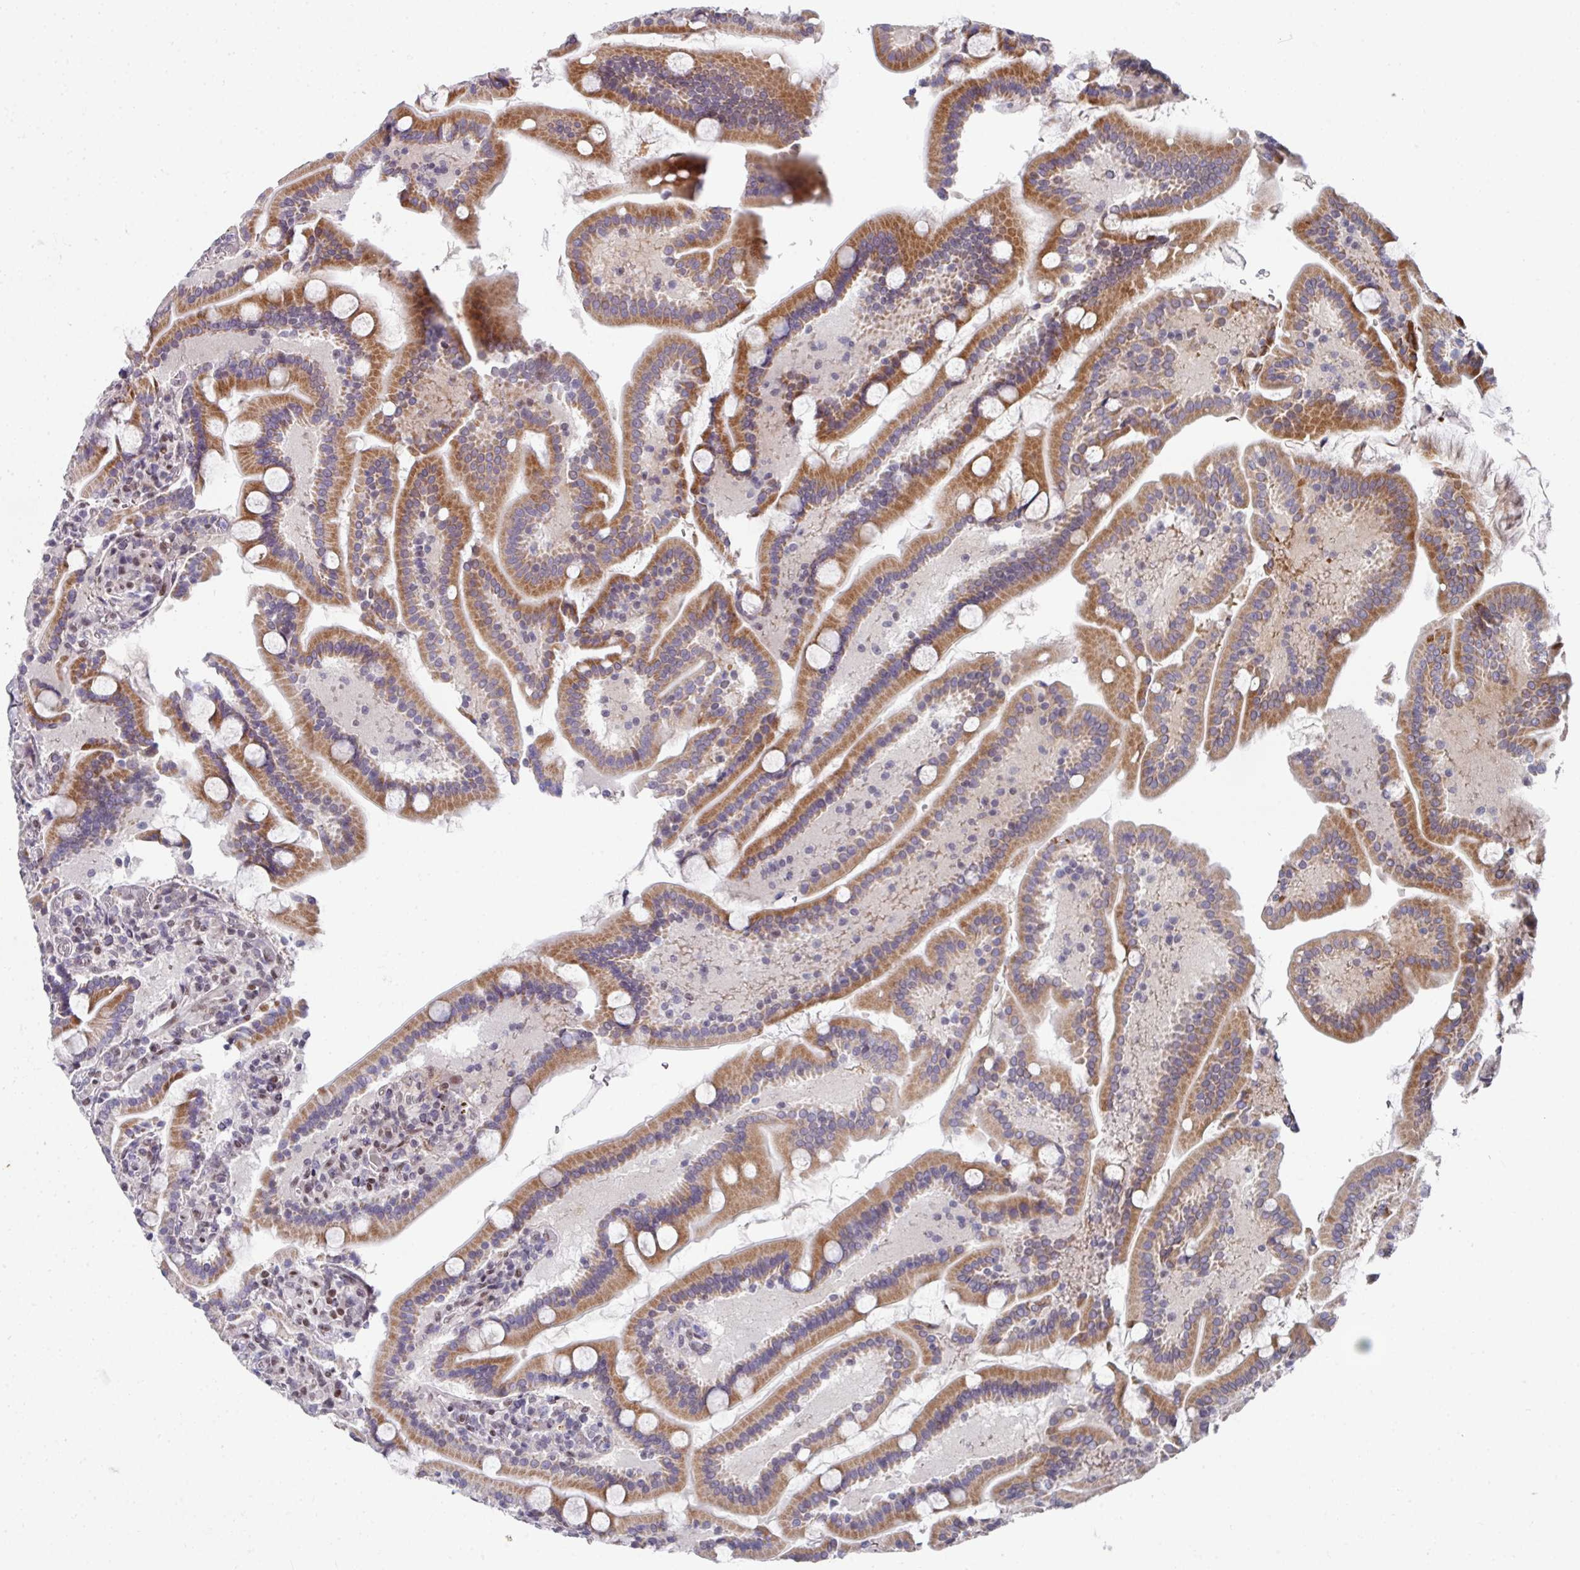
{"staining": {"intensity": "moderate", "quantity": ">75%", "location": "cytoplasmic/membranous"}, "tissue": "duodenum", "cell_type": "Glandular cells", "image_type": "normal", "snomed": [{"axis": "morphology", "description": "Normal tissue, NOS"}, {"axis": "topography", "description": "Duodenum"}], "caption": "Immunohistochemistry micrograph of normal duodenum: duodenum stained using IHC reveals medium levels of moderate protein expression localized specifically in the cytoplasmic/membranous of glandular cells, appearing as a cytoplasmic/membranous brown color.", "gene": "CBX7", "patient": {"sex": "male", "age": 55}}